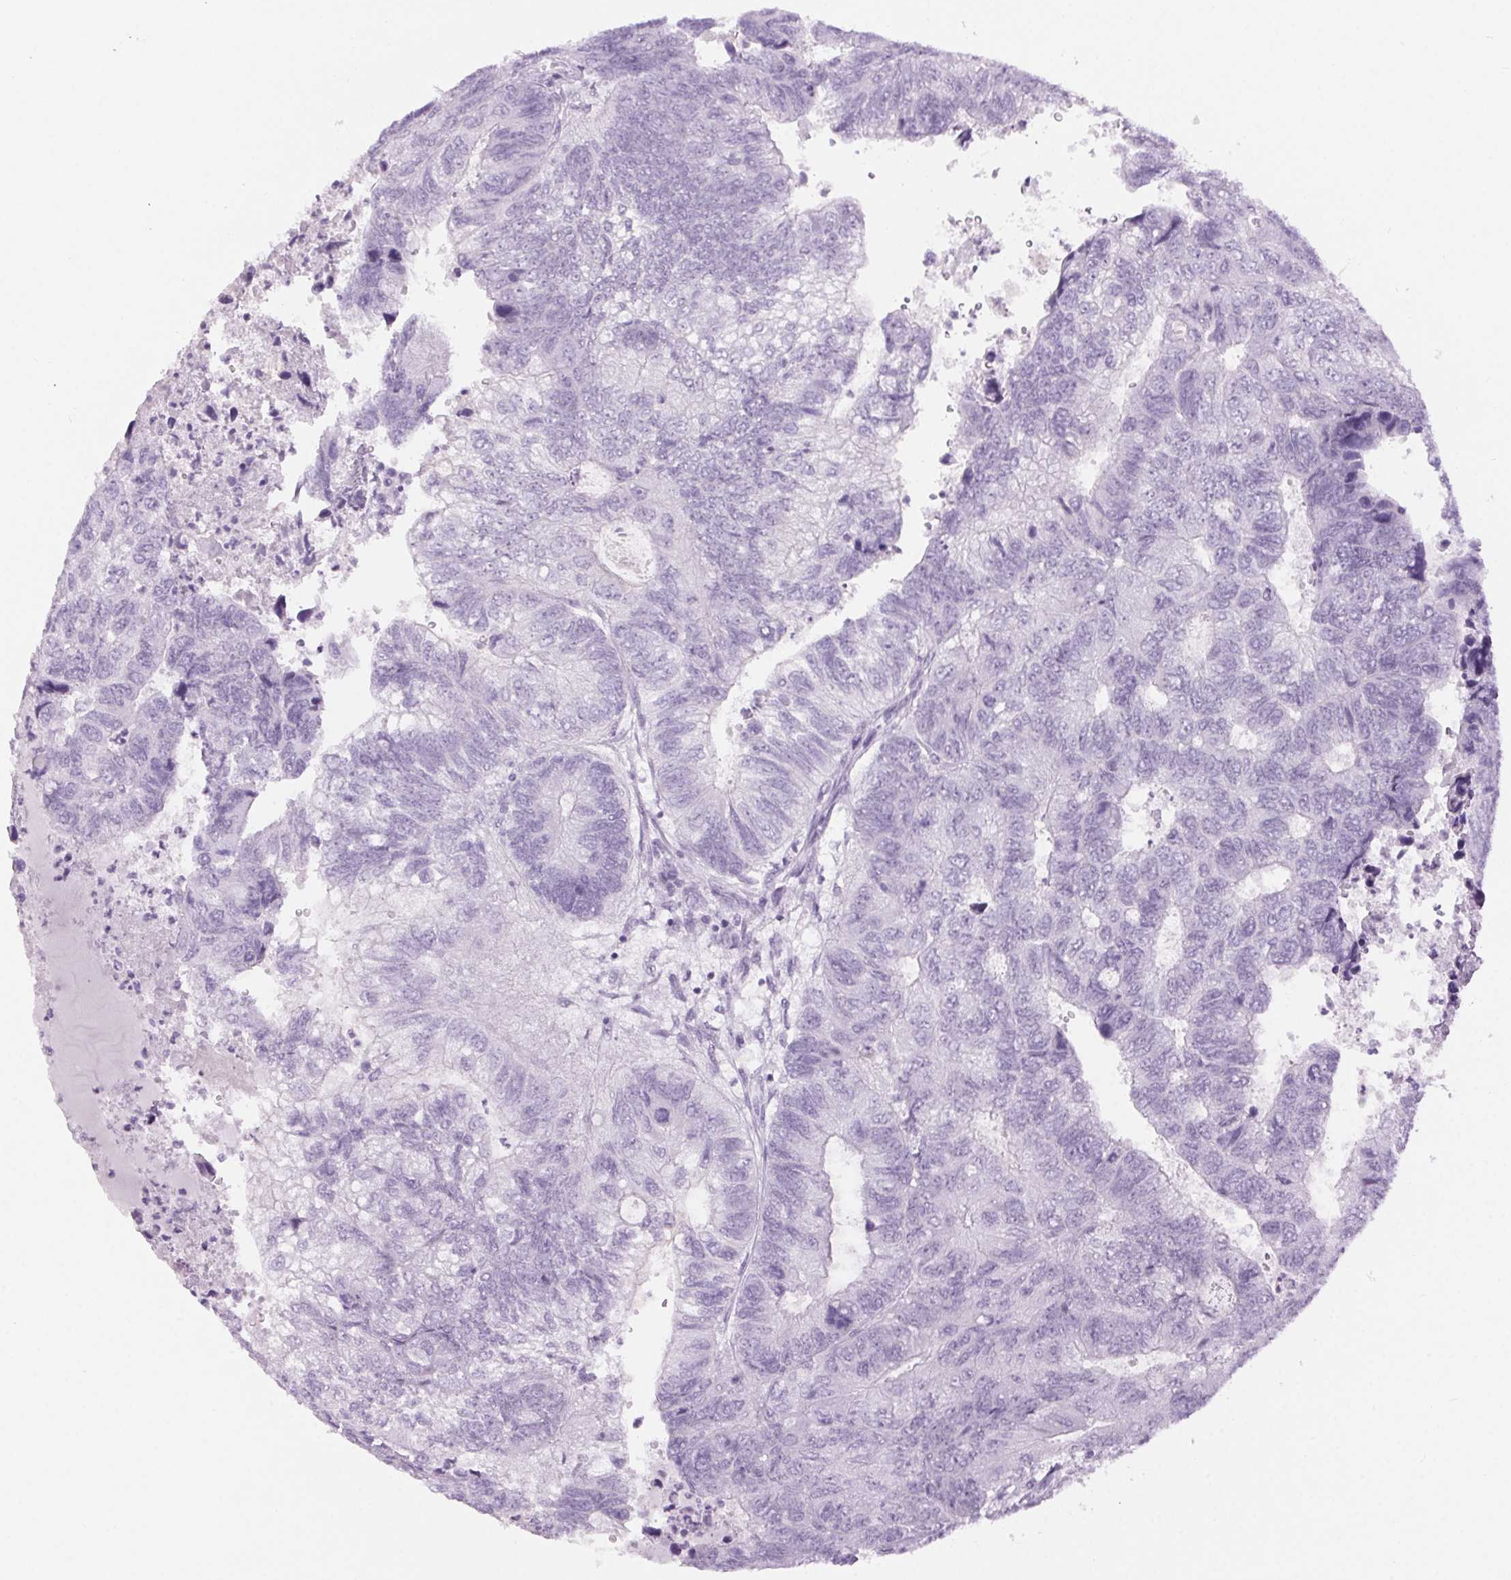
{"staining": {"intensity": "negative", "quantity": "none", "location": "none"}, "tissue": "colorectal cancer", "cell_type": "Tumor cells", "image_type": "cancer", "snomed": [{"axis": "morphology", "description": "Adenocarcinoma, NOS"}, {"axis": "topography", "description": "Colon"}], "caption": "Colorectal cancer was stained to show a protein in brown. There is no significant staining in tumor cells.", "gene": "BEND2", "patient": {"sex": "female", "age": 67}}